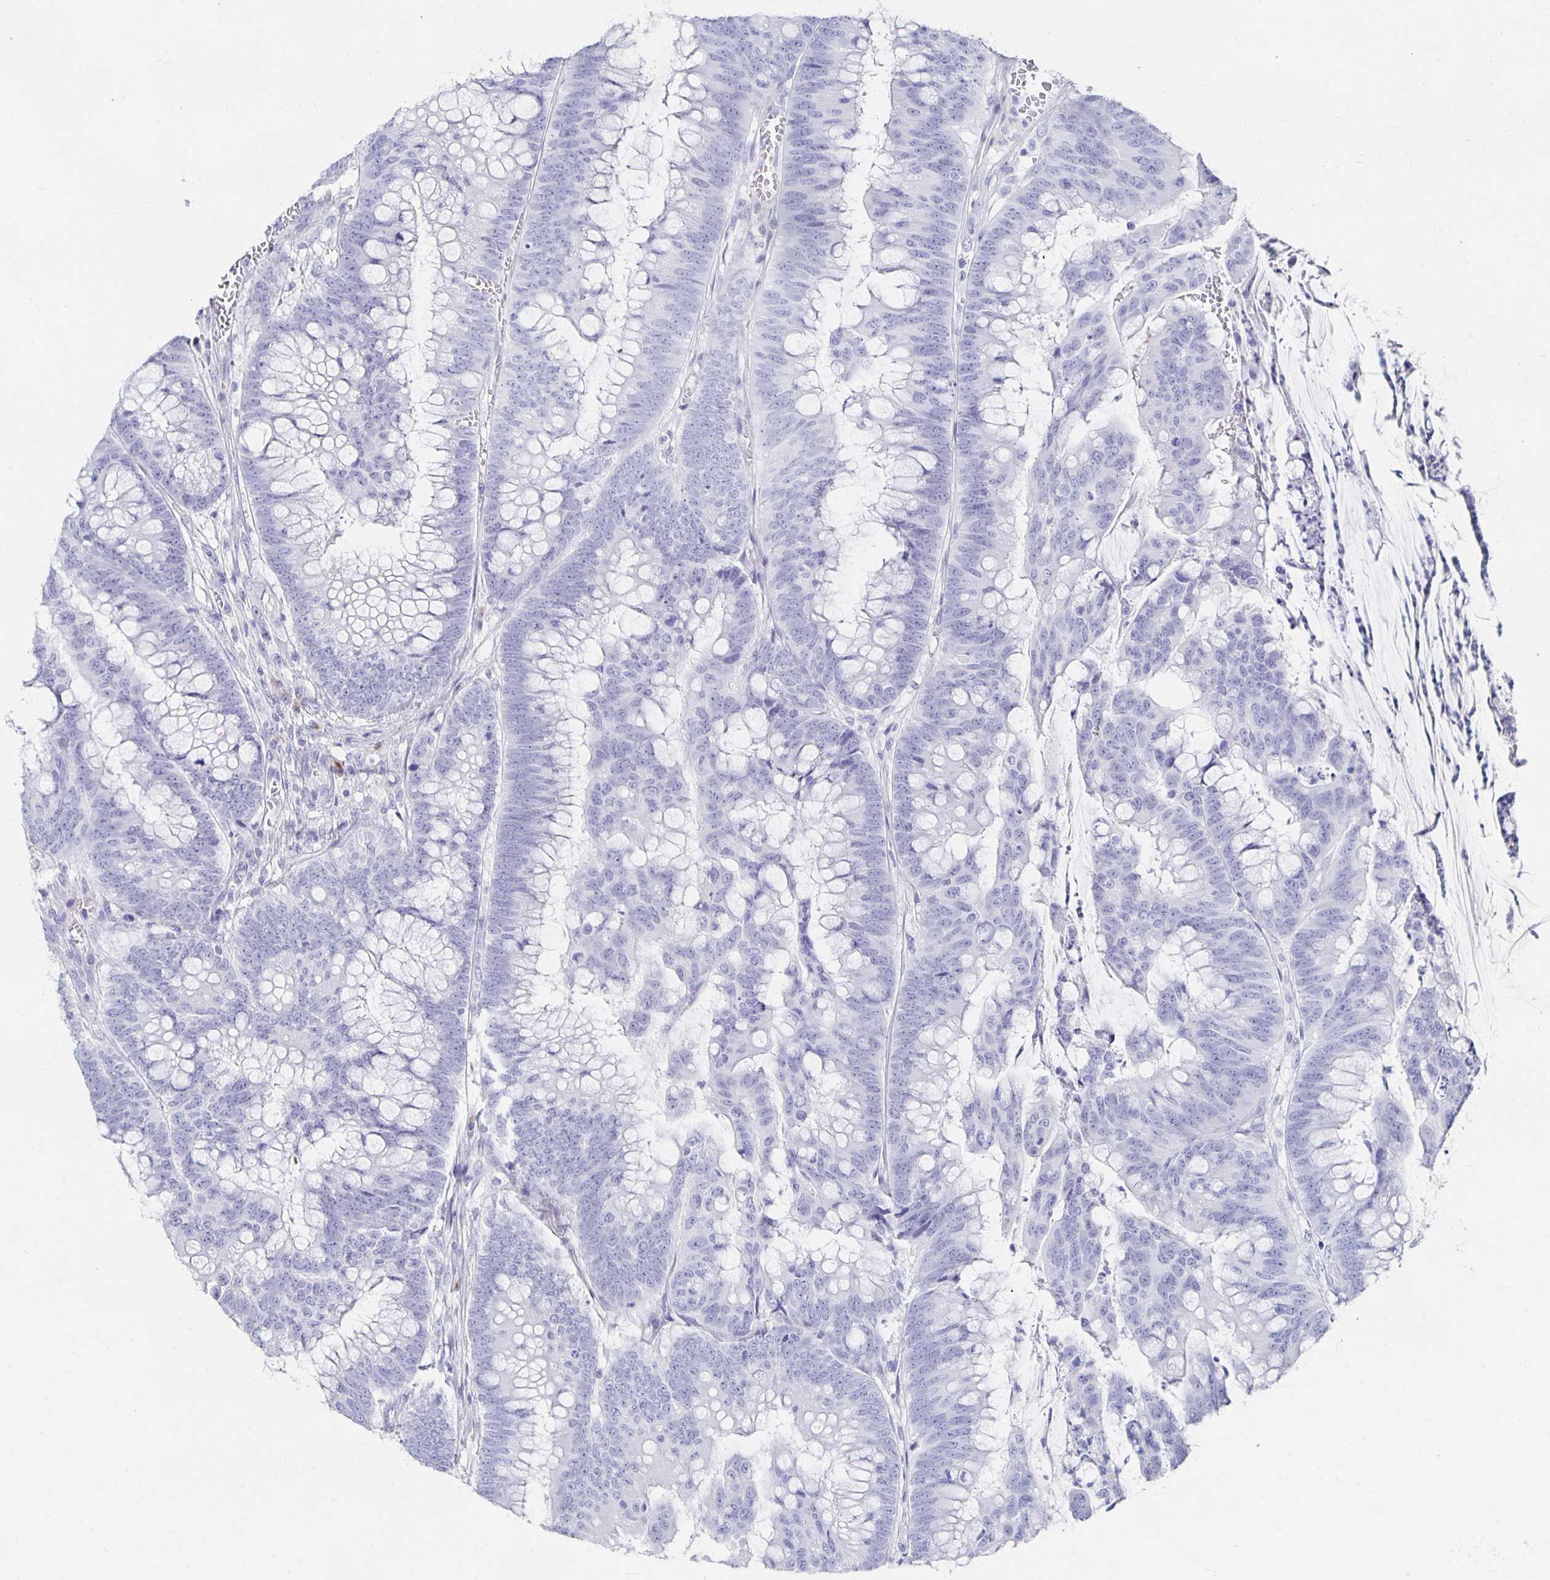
{"staining": {"intensity": "negative", "quantity": "none", "location": "none"}, "tissue": "colorectal cancer", "cell_type": "Tumor cells", "image_type": "cancer", "snomed": [{"axis": "morphology", "description": "Adenocarcinoma, NOS"}, {"axis": "topography", "description": "Colon"}], "caption": "Immunohistochemical staining of human adenocarcinoma (colorectal) exhibits no significant expression in tumor cells.", "gene": "PRDM7", "patient": {"sex": "male", "age": 62}}